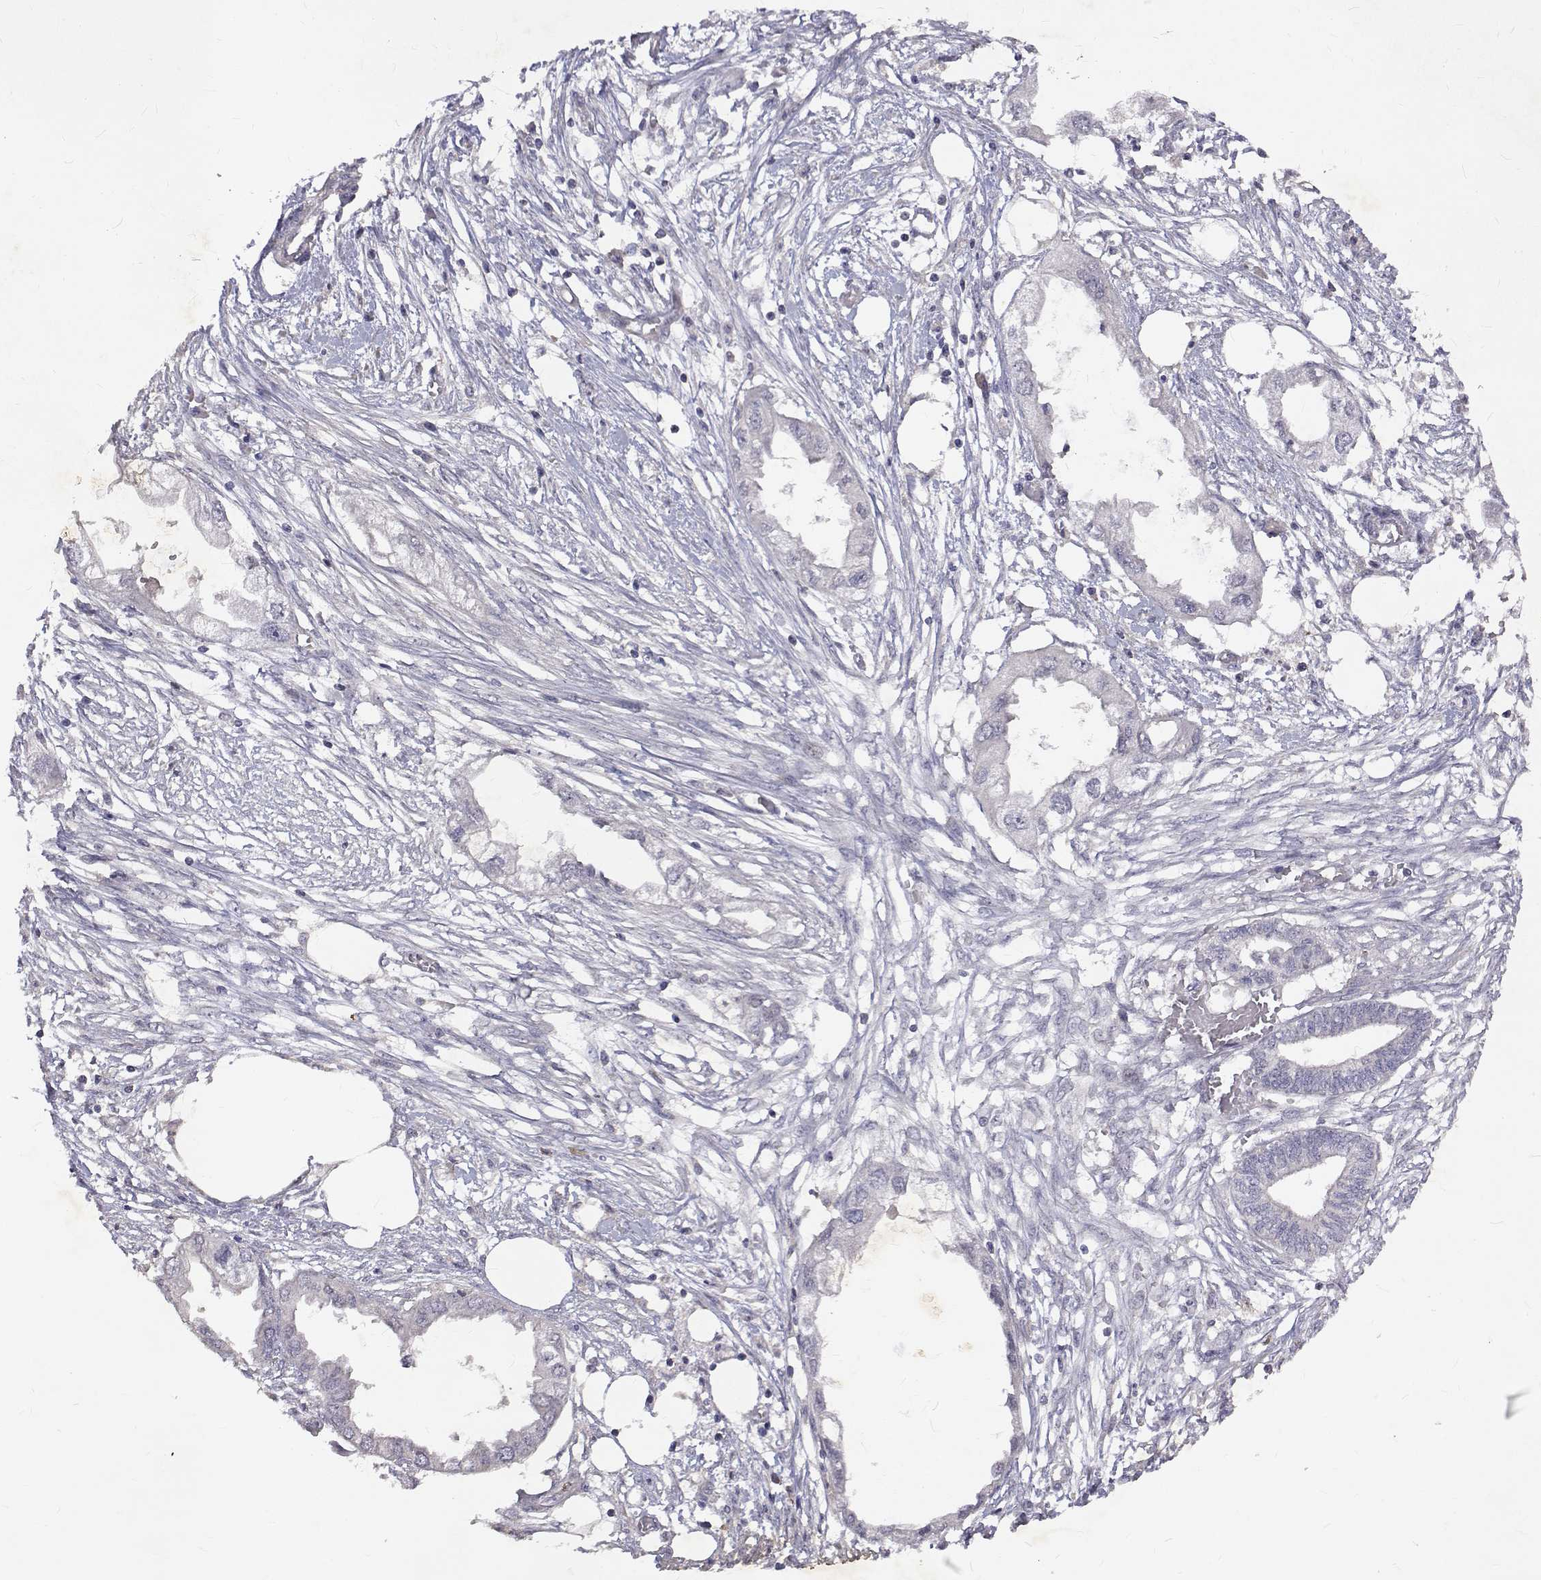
{"staining": {"intensity": "negative", "quantity": "none", "location": "none"}, "tissue": "endometrial cancer", "cell_type": "Tumor cells", "image_type": "cancer", "snomed": [{"axis": "morphology", "description": "Adenocarcinoma, NOS"}, {"axis": "morphology", "description": "Adenocarcinoma, metastatic, NOS"}, {"axis": "topography", "description": "Adipose tissue"}, {"axis": "topography", "description": "Endometrium"}], "caption": "There is no significant staining in tumor cells of endometrial cancer (metastatic adenocarcinoma). Brightfield microscopy of immunohistochemistry (IHC) stained with DAB (brown) and hematoxylin (blue), captured at high magnification.", "gene": "ALKBH8", "patient": {"sex": "female", "age": 67}}